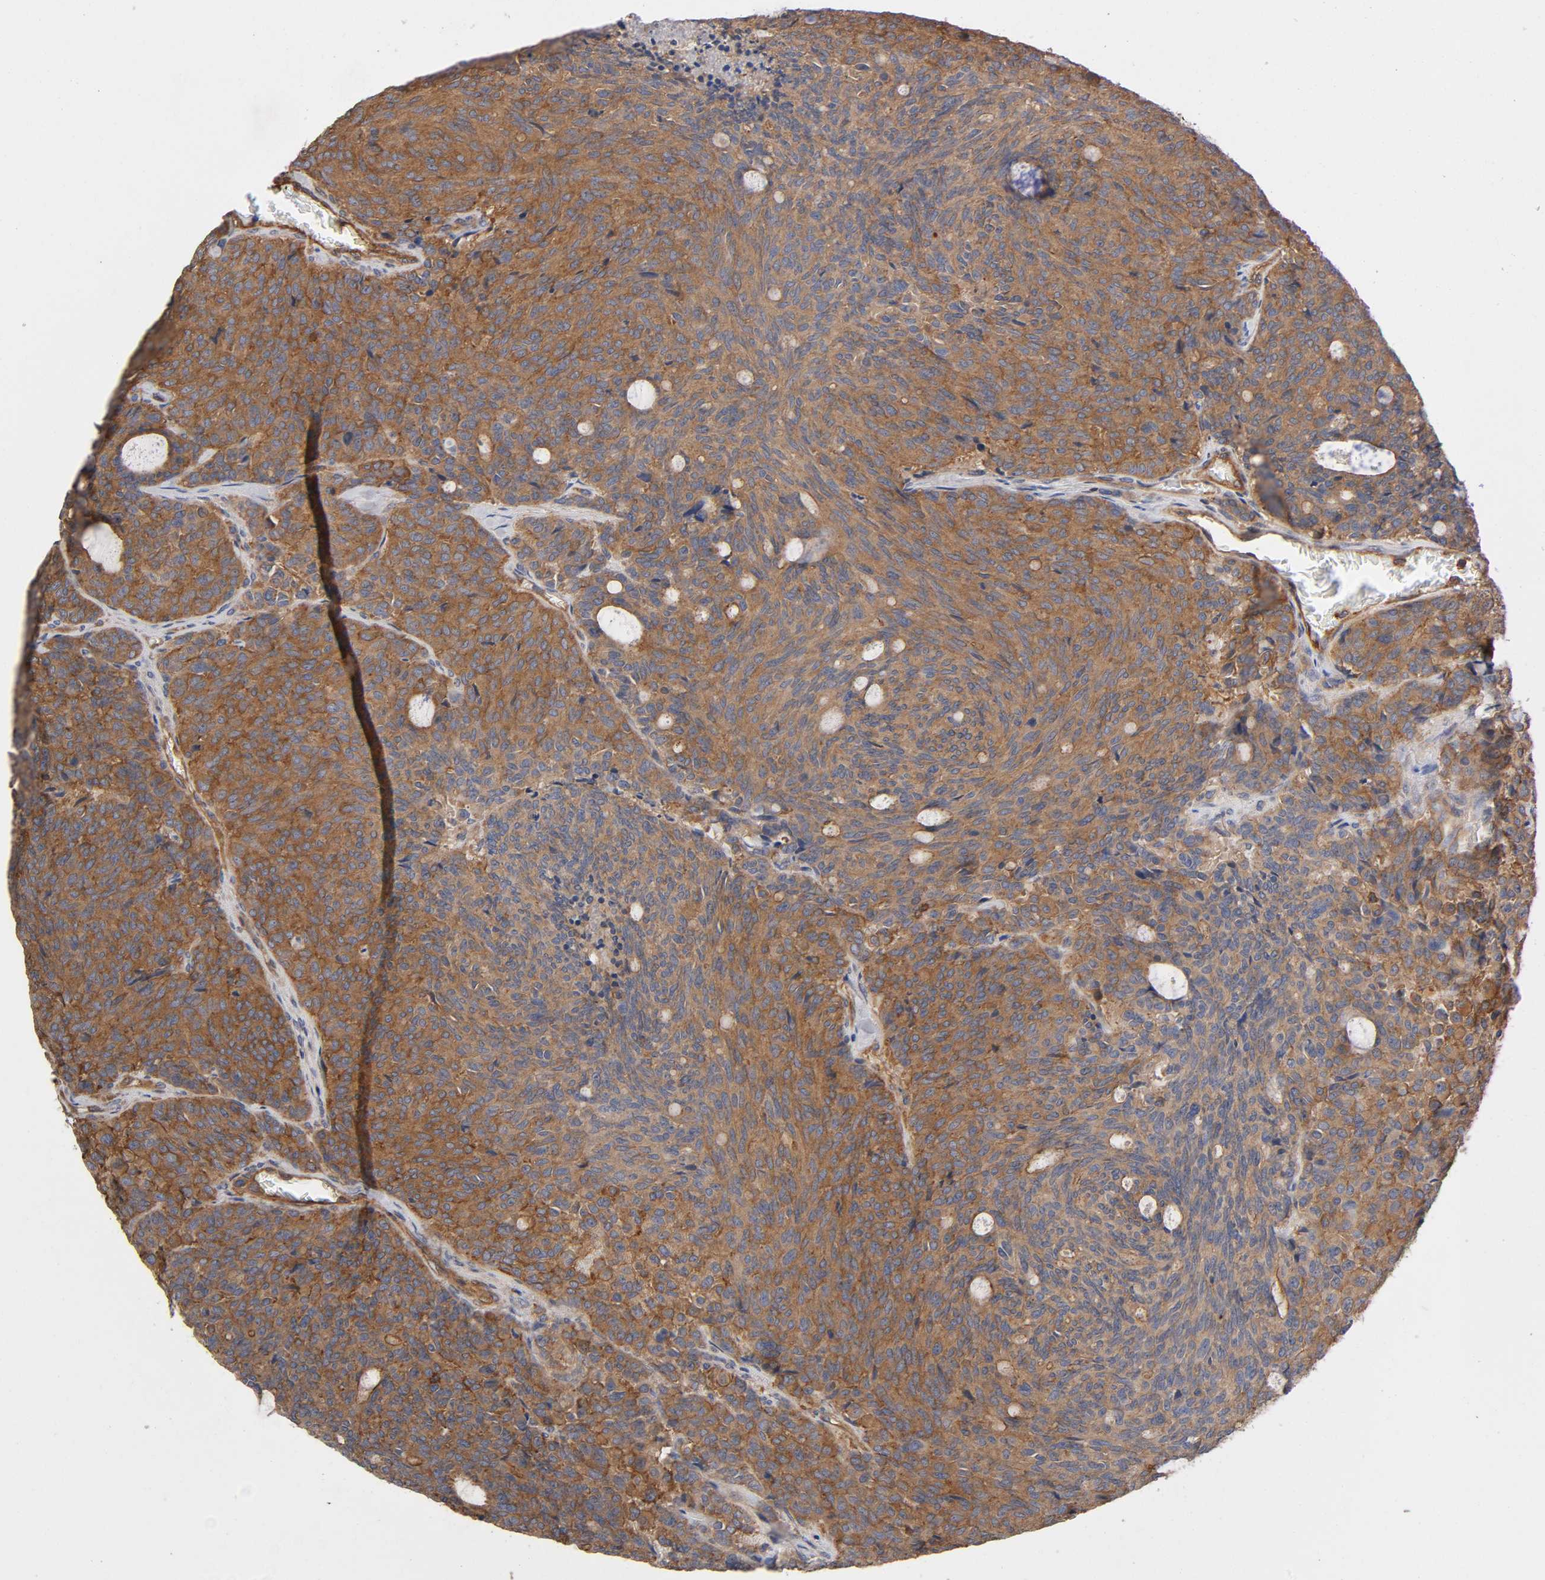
{"staining": {"intensity": "moderate", "quantity": ">75%", "location": "cytoplasmic/membranous"}, "tissue": "carcinoid", "cell_type": "Tumor cells", "image_type": "cancer", "snomed": [{"axis": "morphology", "description": "Carcinoid, malignant, NOS"}, {"axis": "topography", "description": "Pancreas"}], "caption": "Human carcinoid (malignant) stained for a protein (brown) displays moderate cytoplasmic/membranous positive expression in about >75% of tumor cells.", "gene": "LAMTOR2", "patient": {"sex": "female", "age": 54}}